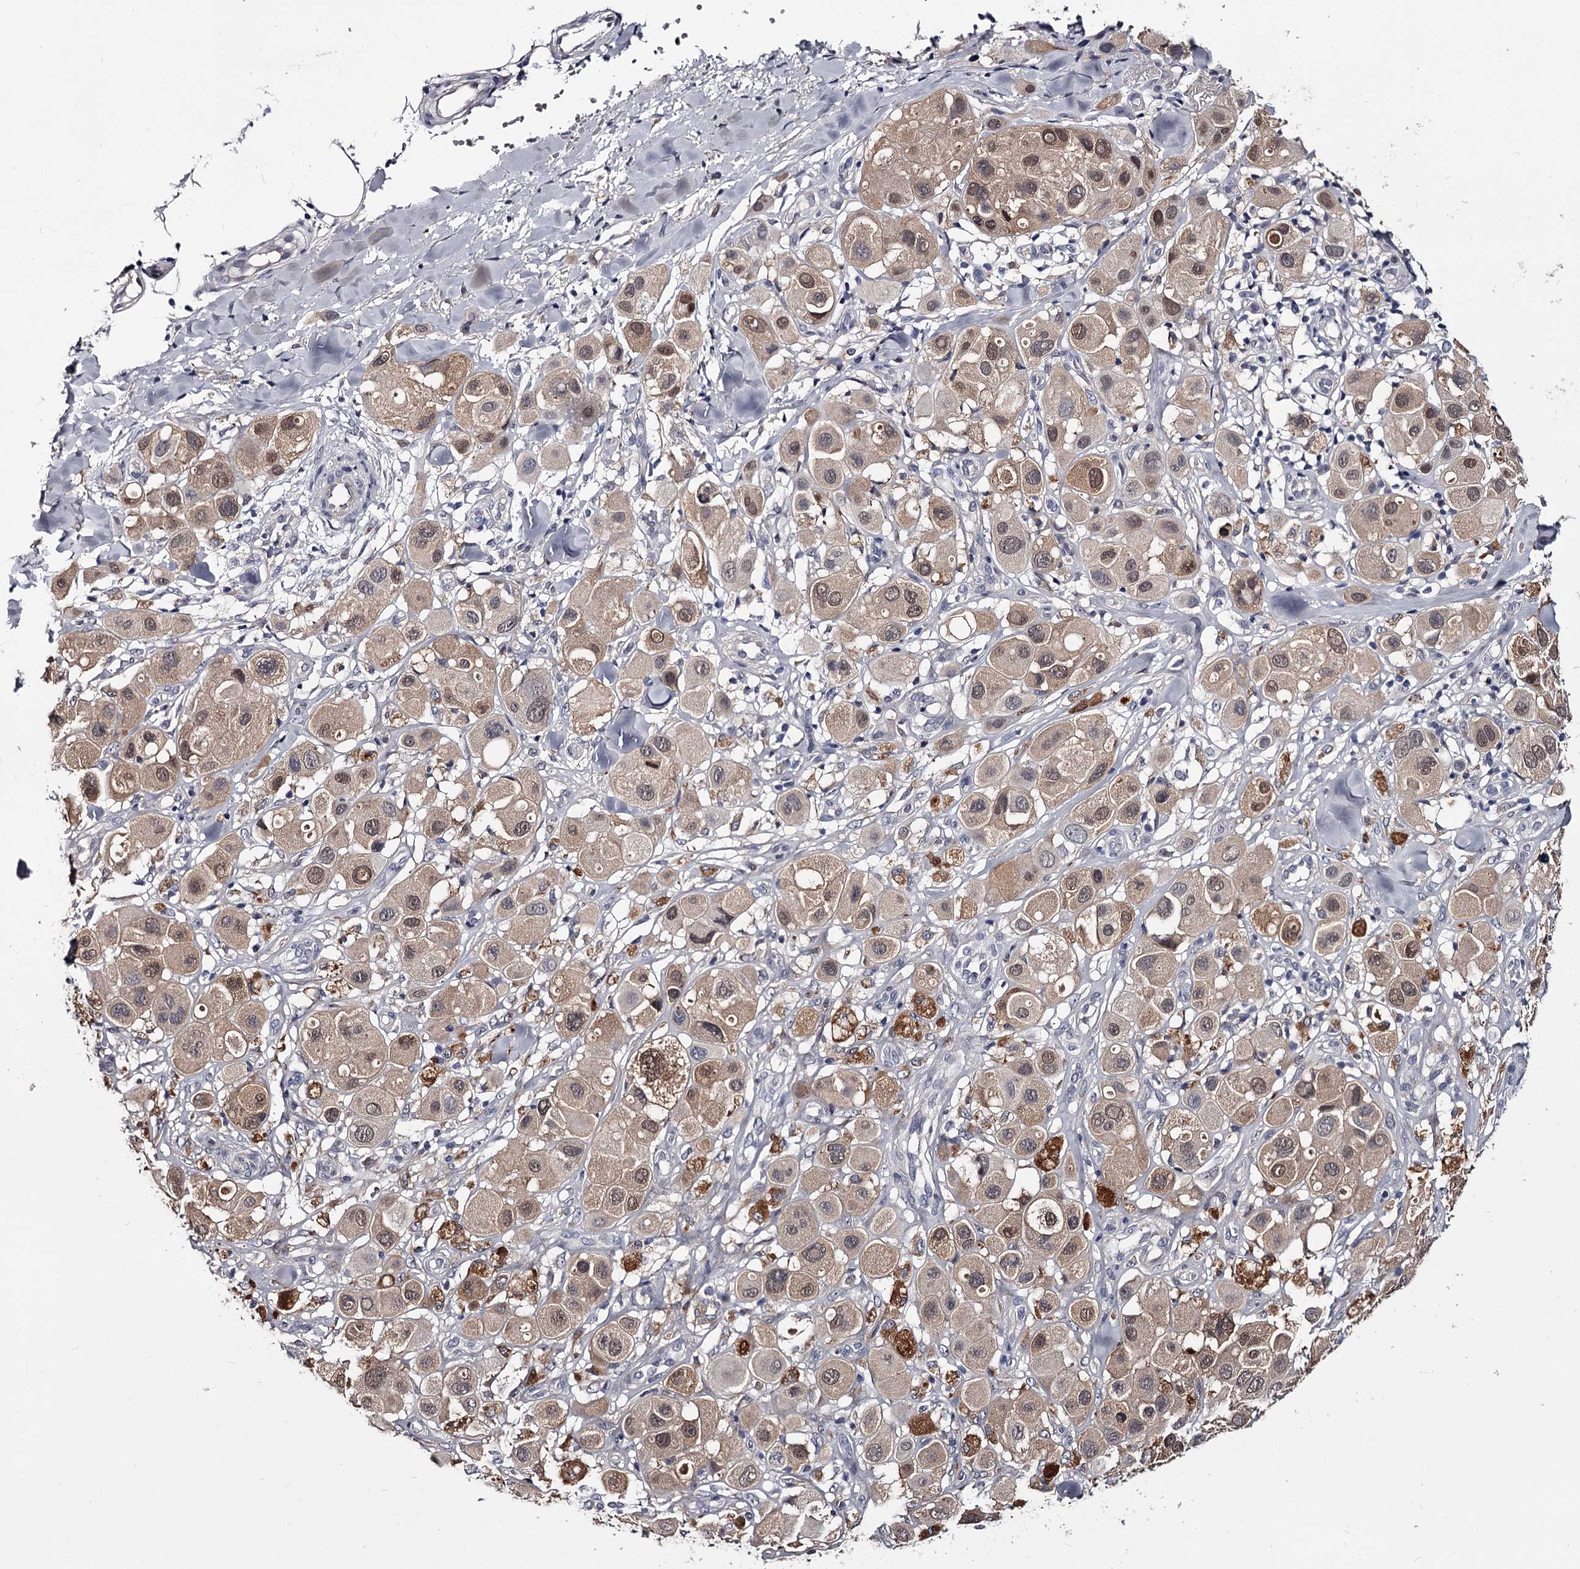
{"staining": {"intensity": "moderate", "quantity": ">75%", "location": "cytoplasmic/membranous,nuclear"}, "tissue": "melanoma", "cell_type": "Tumor cells", "image_type": "cancer", "snomed": [{"axis": "morphology", "description": "Malignant melanoma, Metastatic site"}, {"axis": "topography", "description": "Skin"}], "caption": "Protein expression analysis of human malignant melanoma (metastatic site) reveals moderate cytoplasmic/membranous and nuclear positivity in about >75% of tumor cells. The staining is performed using DAB (3,3'-diaminobenzidine) brown chromogen to label protein expression. The nuclei are counter-stained blue using hematoxylin.", "gene": "GSTO1", "patient": {"sex": "male", "age": 41}}